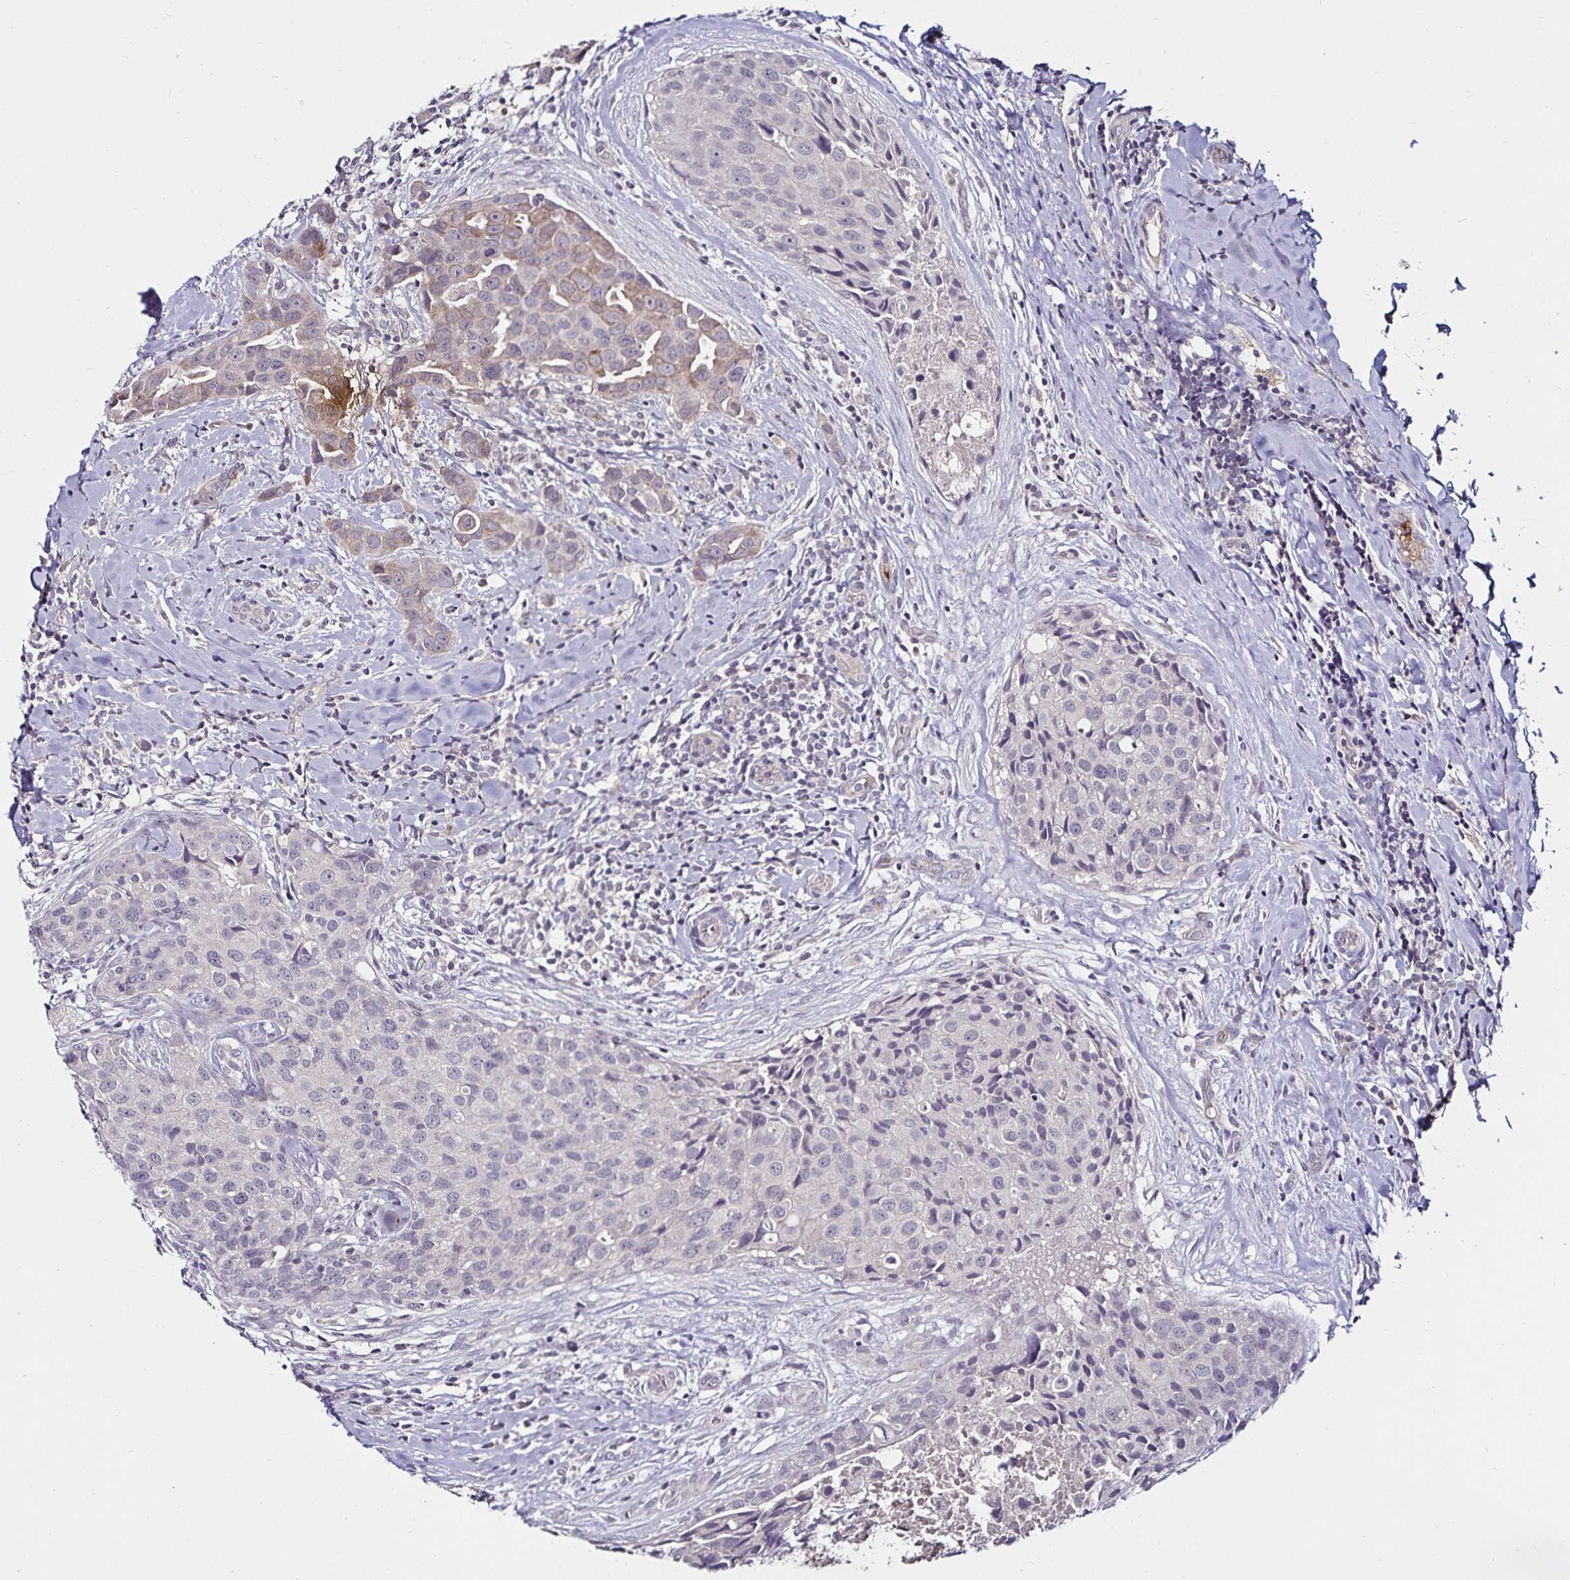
{"staining": {"intensity": "negative", "quantity": "none", "location": "none"}, "tissue": "breast cancer", "cell_type": "Tumor cells", "image_type": "cancer", "snomed": [{"axis": "morphology", "description": "Duct carcinoma"}, {"axis": "topography", "description": "Breast"}], "caption": "This is an immunohistochemistry histopathology image of breast intraductal carcinoma. There is no positivity in tumor cells.", "gene": "ACSL5", "patient": {"sex": "female", "age": 24}}